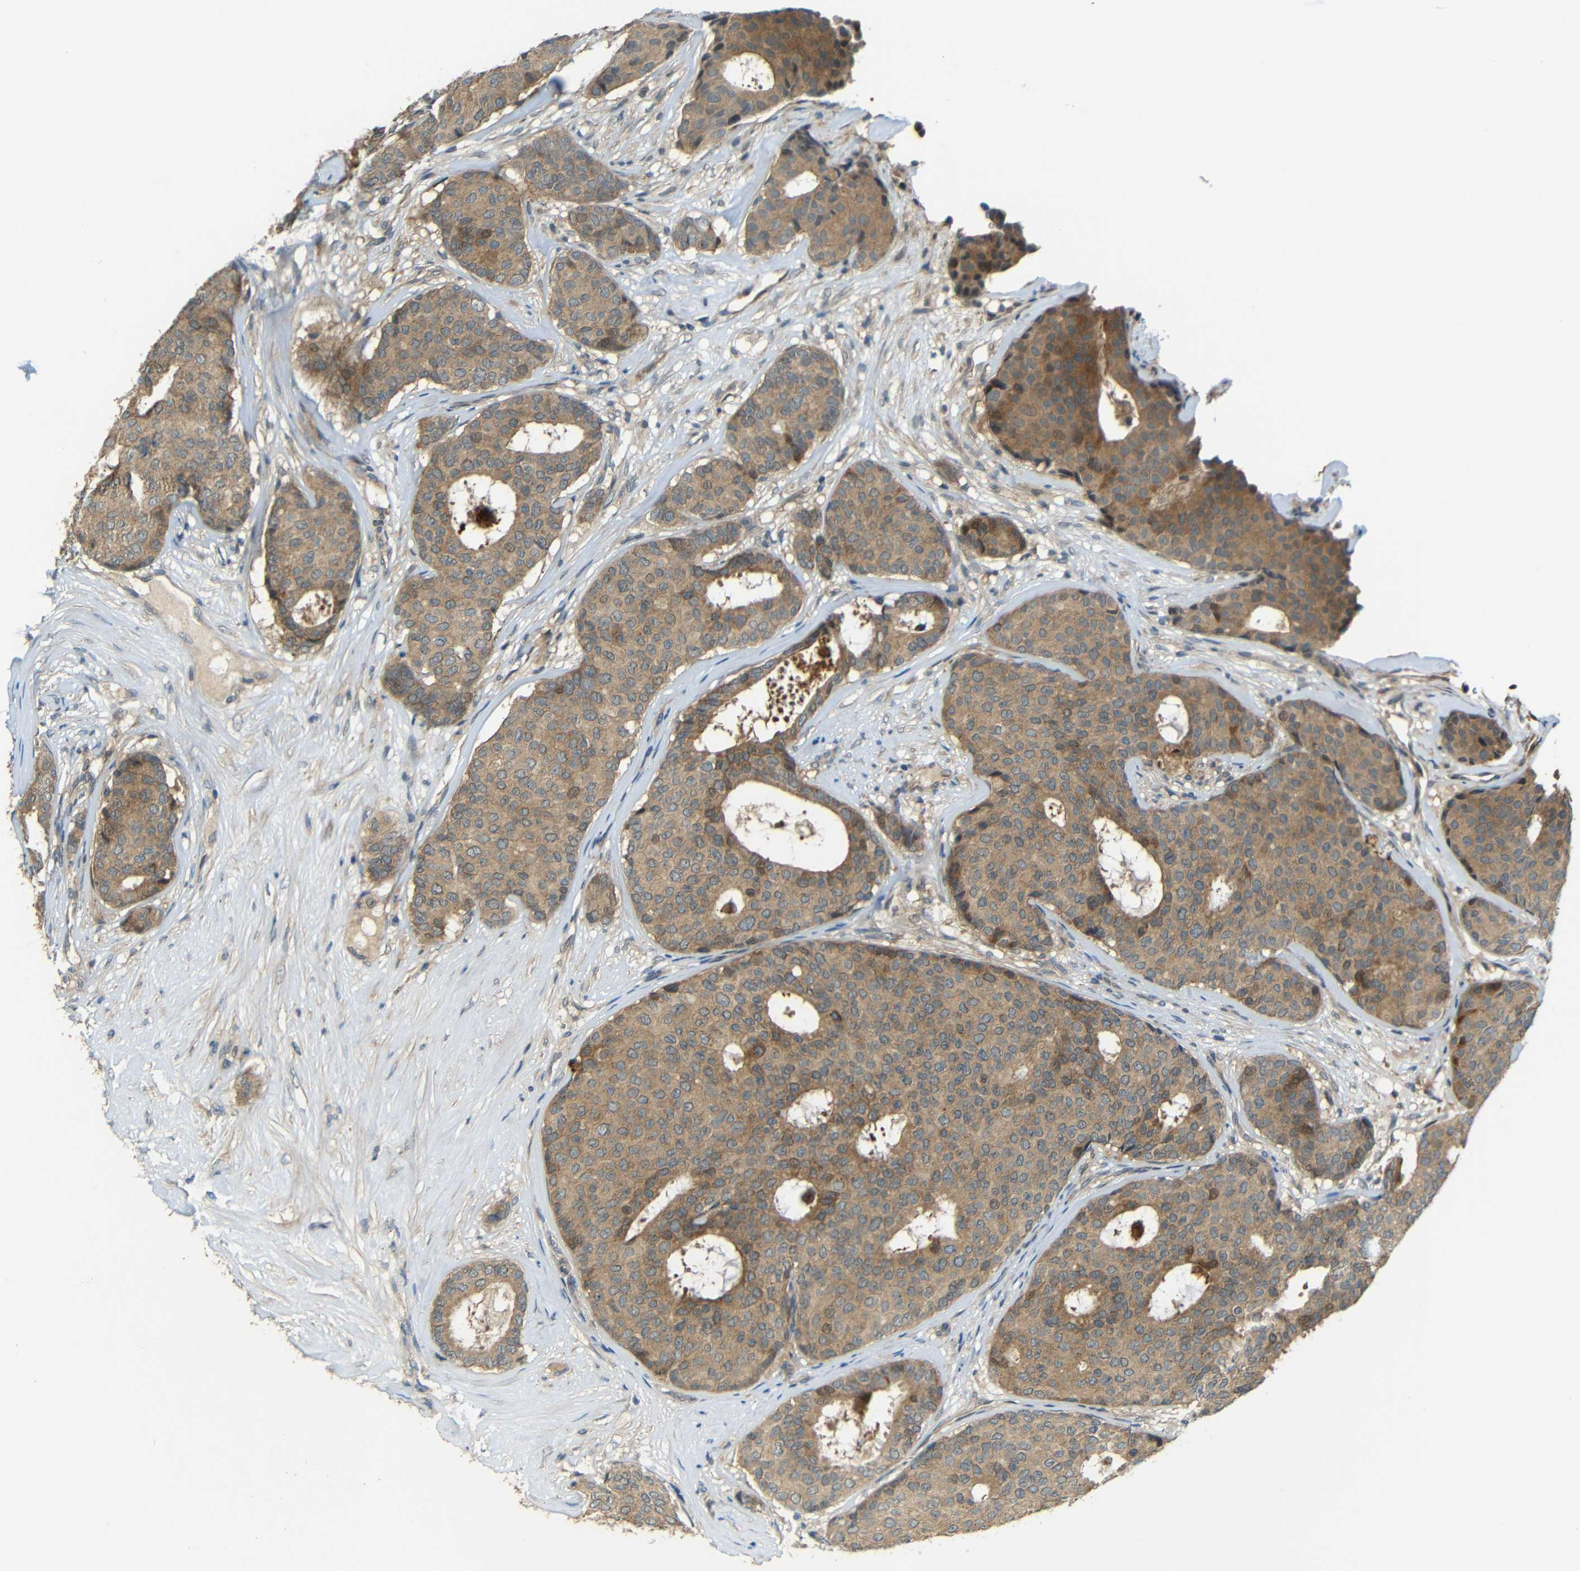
{"staining": {"intensity": "moderate", "quantity": ">75%", "location": "cytoplasmic/membranous"}, "tissue": "breast cancer", "cell_type": "Tumor cells", "image_type": "cancer", "snomed": [{"axis": "morphology", "description": "Duct carcinoma"}, {"axis": "topography", "description": "Breast"}], "caption": "Brown immunohistochemical staining in human infiltrating ductal carcinoma (breast) displays moderate cytoplasmic/membranous staining in about >75% of tumor cells. The staining was performed using DAB, with brown indicating positive protein expression. Nuclei are stained blue with hematoxylin.", "gene": "FNDC3A", "patient": {"sex": "female", "age": 75}}